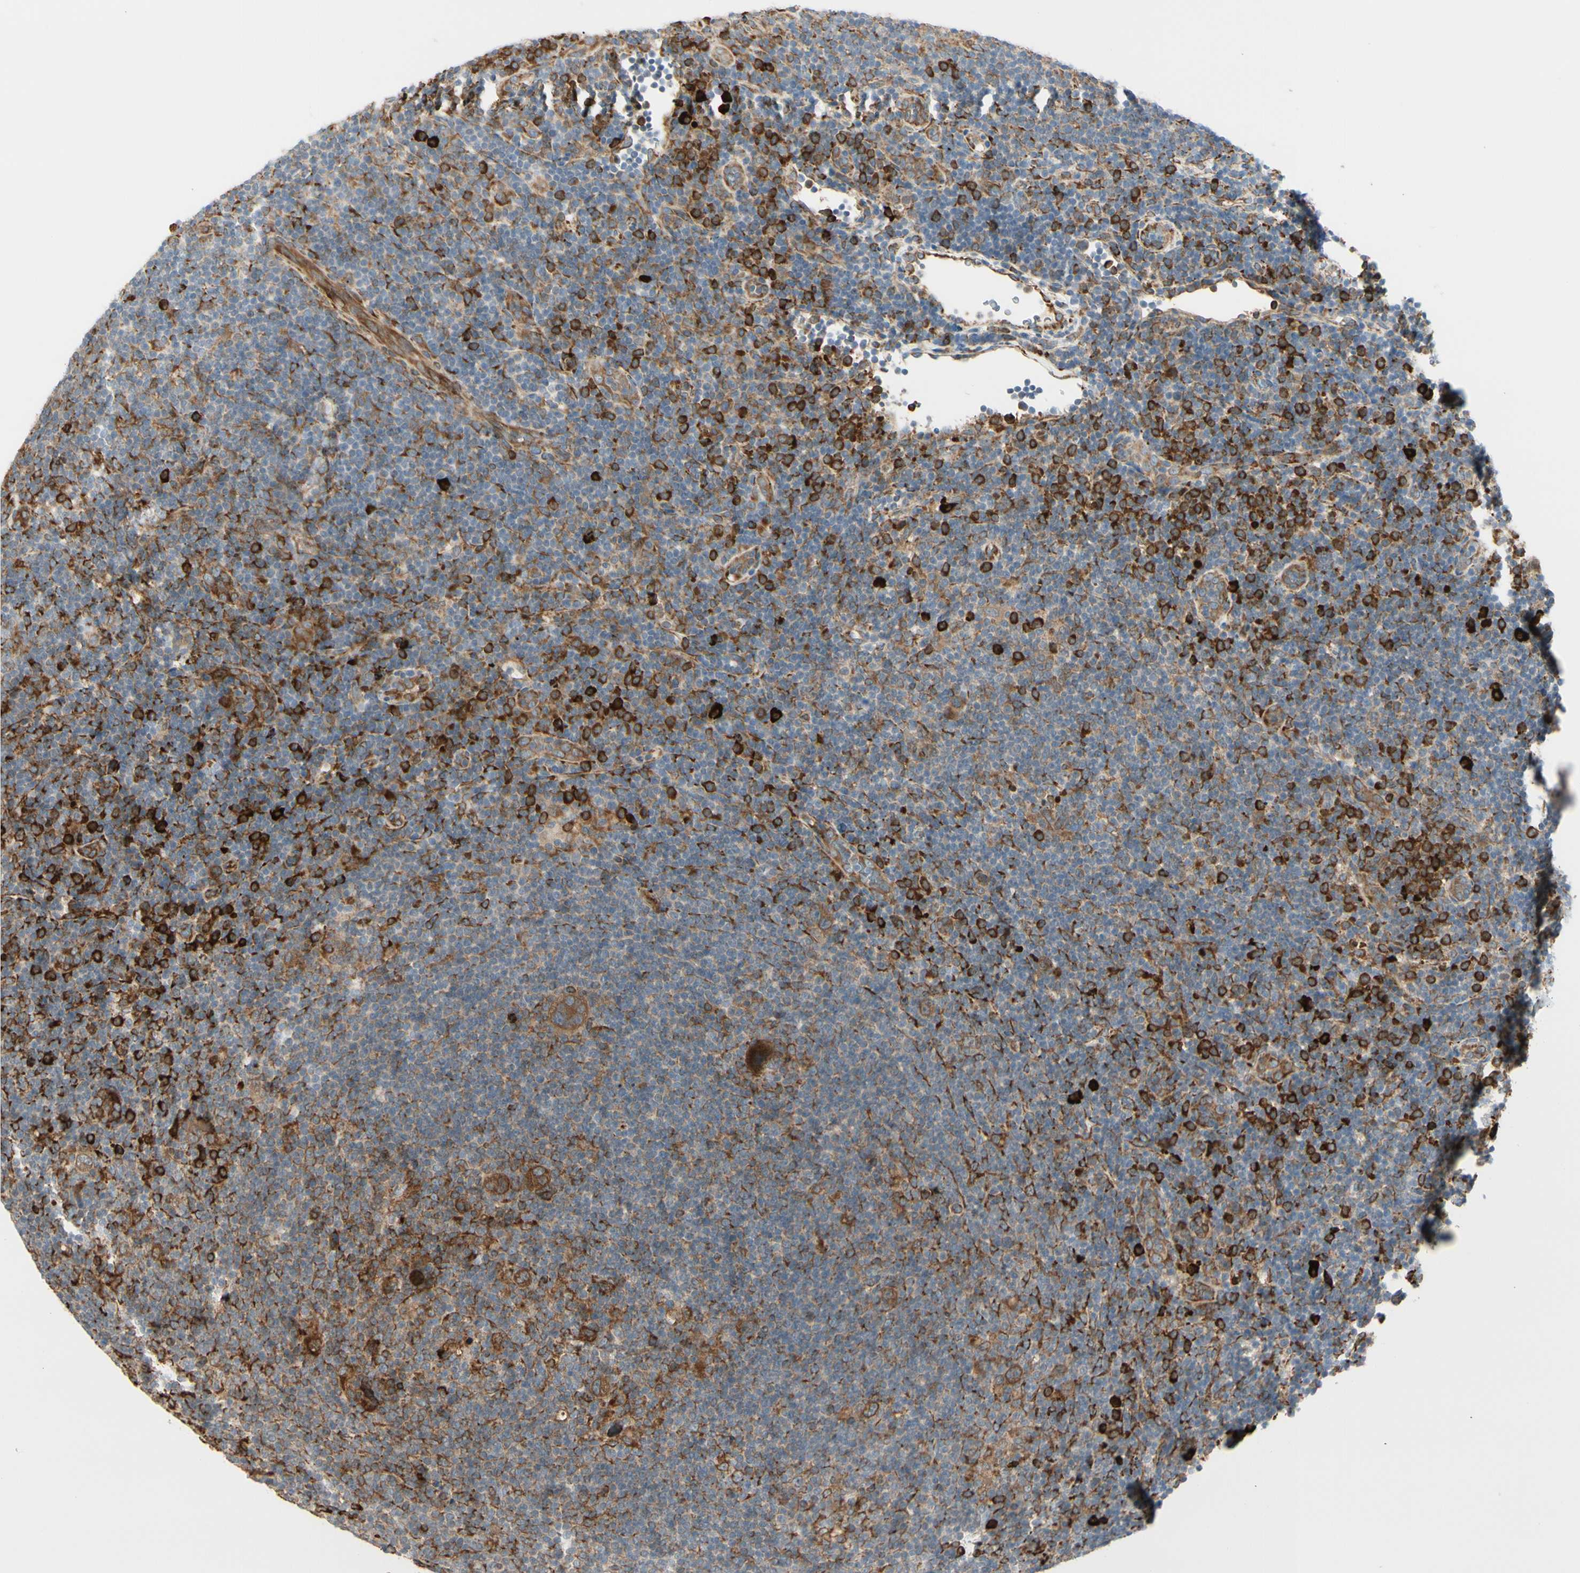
{"staining": {"intensity": "strong", "quantity": ">75%", "location": "cytoplasmic/membranous"}, "tissue": "lymphoma", "cell_type": "Tumor cells", "image_type": "cancer", "snomed": [{"axis": "morphology", "description": "Hodgkin's disease, NOS"}, {"axis": "topography", "description": "Lymph node"}], "caption": "This is an image of immunohistochemistry (IHC) staining of Hodgkin's disease, which shows strong staining in the cytoplasmic/membranous of tumor cells.", "gene": "HSP90B1", "patient": {"sex": "female", "age": 57}}